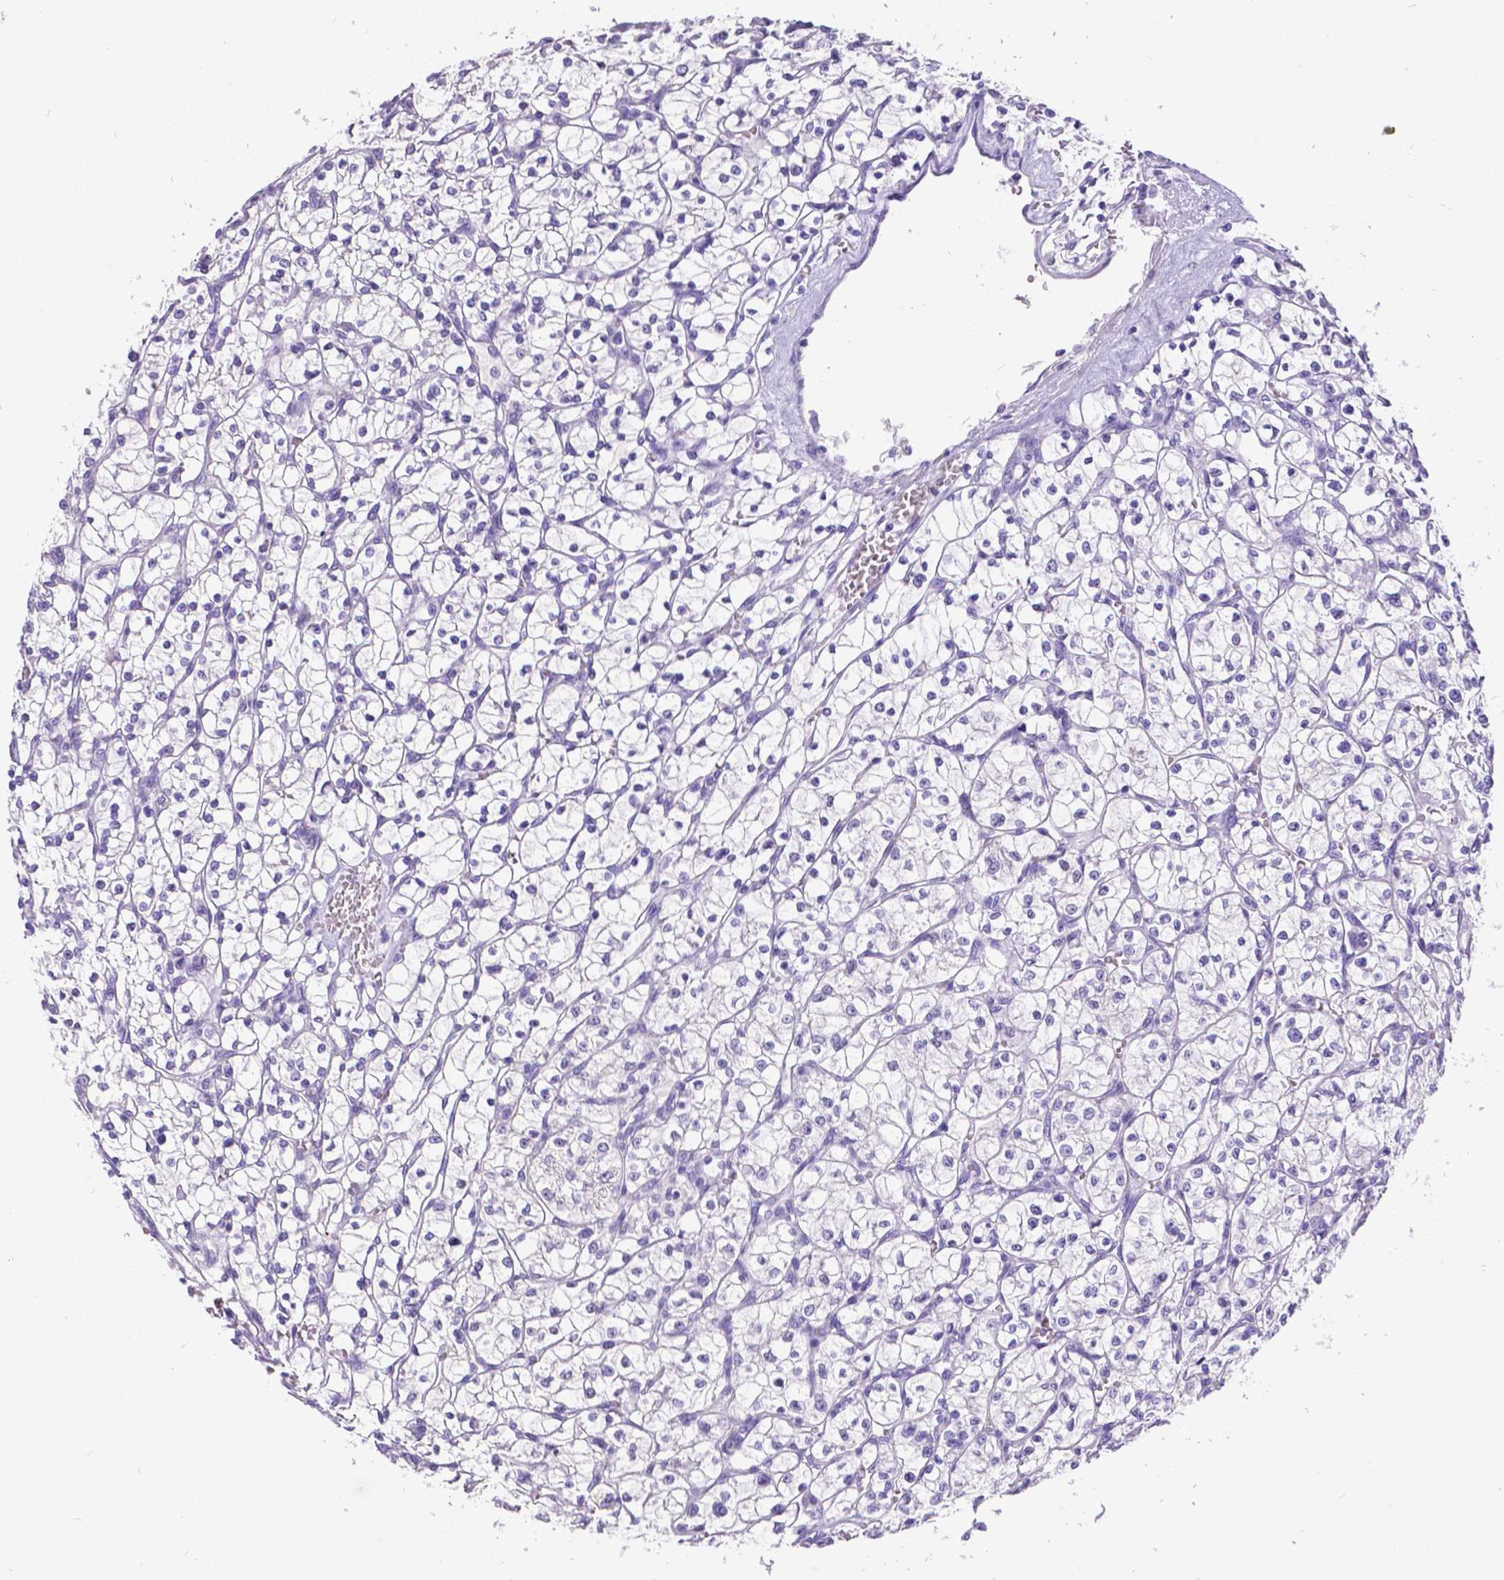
{"staining": {"intensity": "negative", "quantity": "none", "location": "none"}, "tissue": "renal cancer", "cell_type": "Tumor cells", "image_type": "cancer", "snomed": [{"axis": "morphology", "description": "Adenocarcinoma, NOS"}, {"axis": "topography", "description": "Kidney"}], "caption": "IHC of human renal cancer displays no expression in tumor cells.", "gene": "SATB2", "patient": {"sex": "female", "age": 64}}